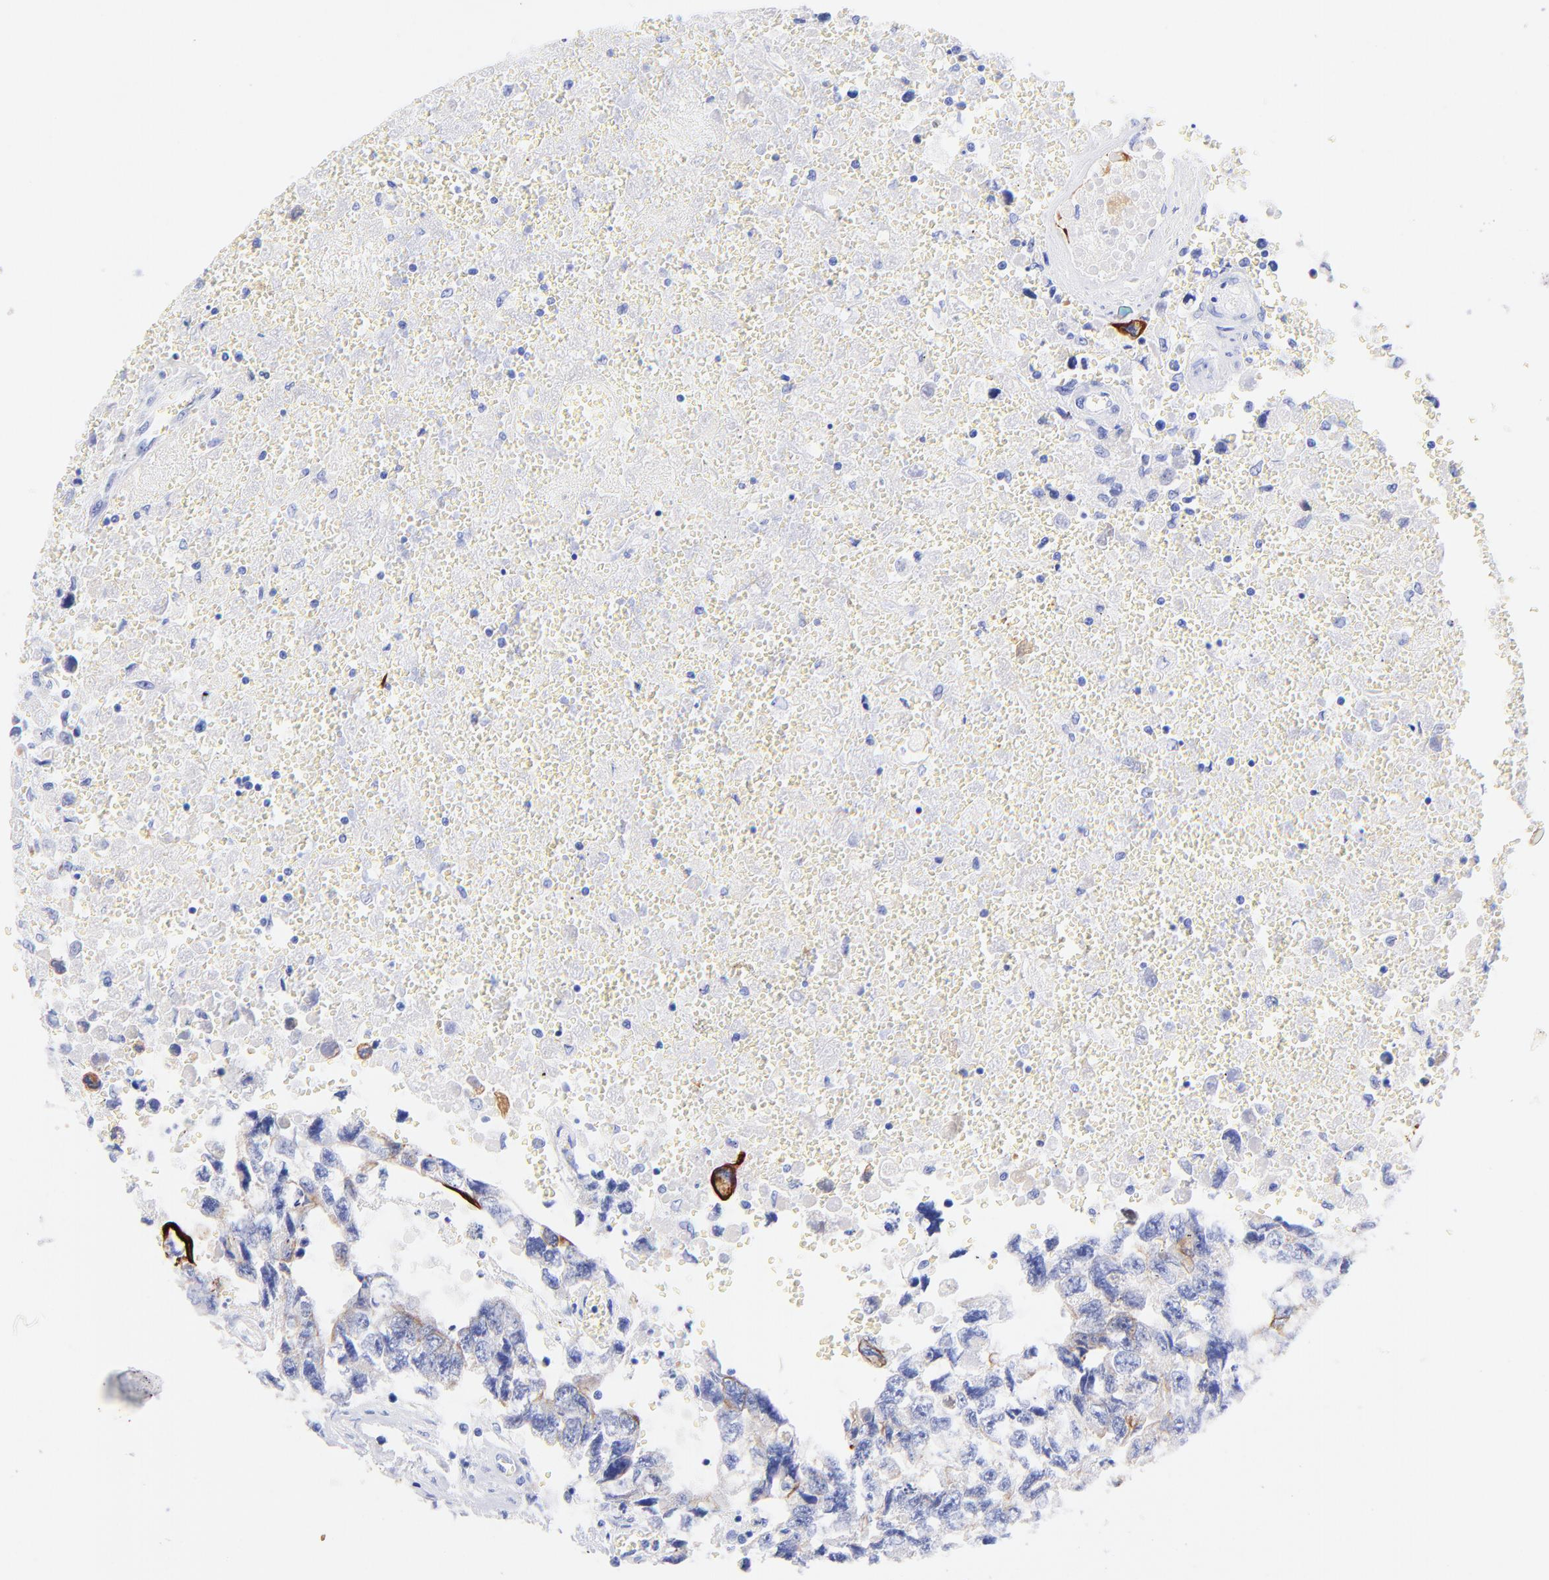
{"staining": {"intensity": "moderate", "quantity": "<25%", "location": "cytoplasmic/membranous"}, "tissue": "testis cancer", "cell_type": "Tumor cells", "image_type": "cancer", "snomed": [{"axis": "morphology", "description": "Carcinoma, Embryonal, NOS"}, {"axis": "topography", "description": "Testis"}], "caption": "A brown stain highlights moderate cytoplasmic/membranous expression of a protein in human testis embryonal carcinoma tumor cells. The protein of interest is shown in brown color, while the nuclei are stained blue.", "gene": "KRT19", "patient": {"sex": "male", "age": 31}}